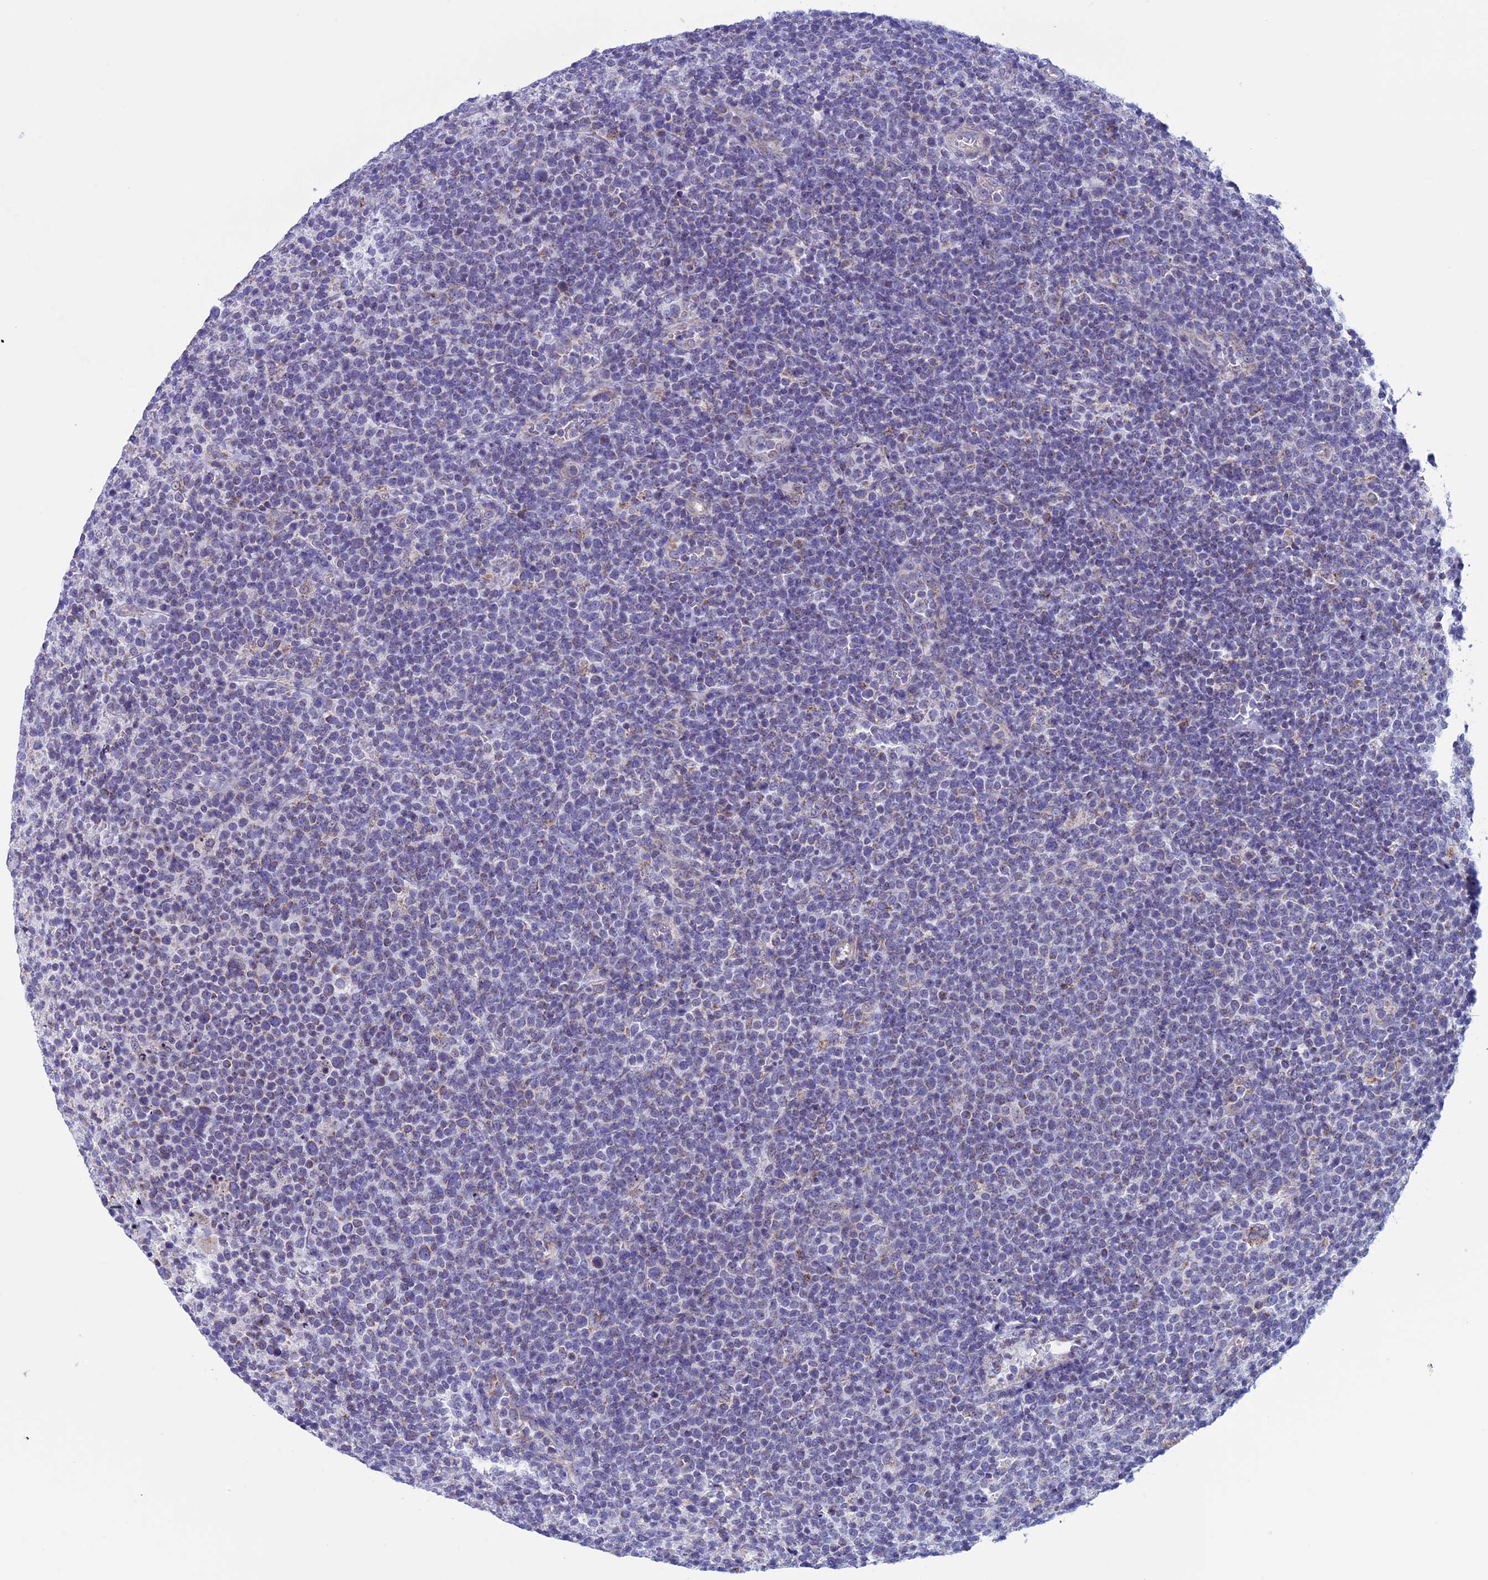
{"staining": {"intensity": "weak", "quantity": "<25%", "location": "cytoplasmic/membranous"}, "tissue": "lymphoma", "cell_type": "Tumor cells", "image_type": "cancer", "snomed": [{"axis": "morphology", "description": "Malignant lymphoma, non-Hodgkin's type, High grade"}, {"axis": "topography", "description": "Lymph node"}], "caption": "High power microscopy micrograph of an immunohistochemistry image of lymphoma, revealing no significant expression in tumor cells.", "gene": "NDUFB9", "patient": {"sex": "male", "age": 61}}